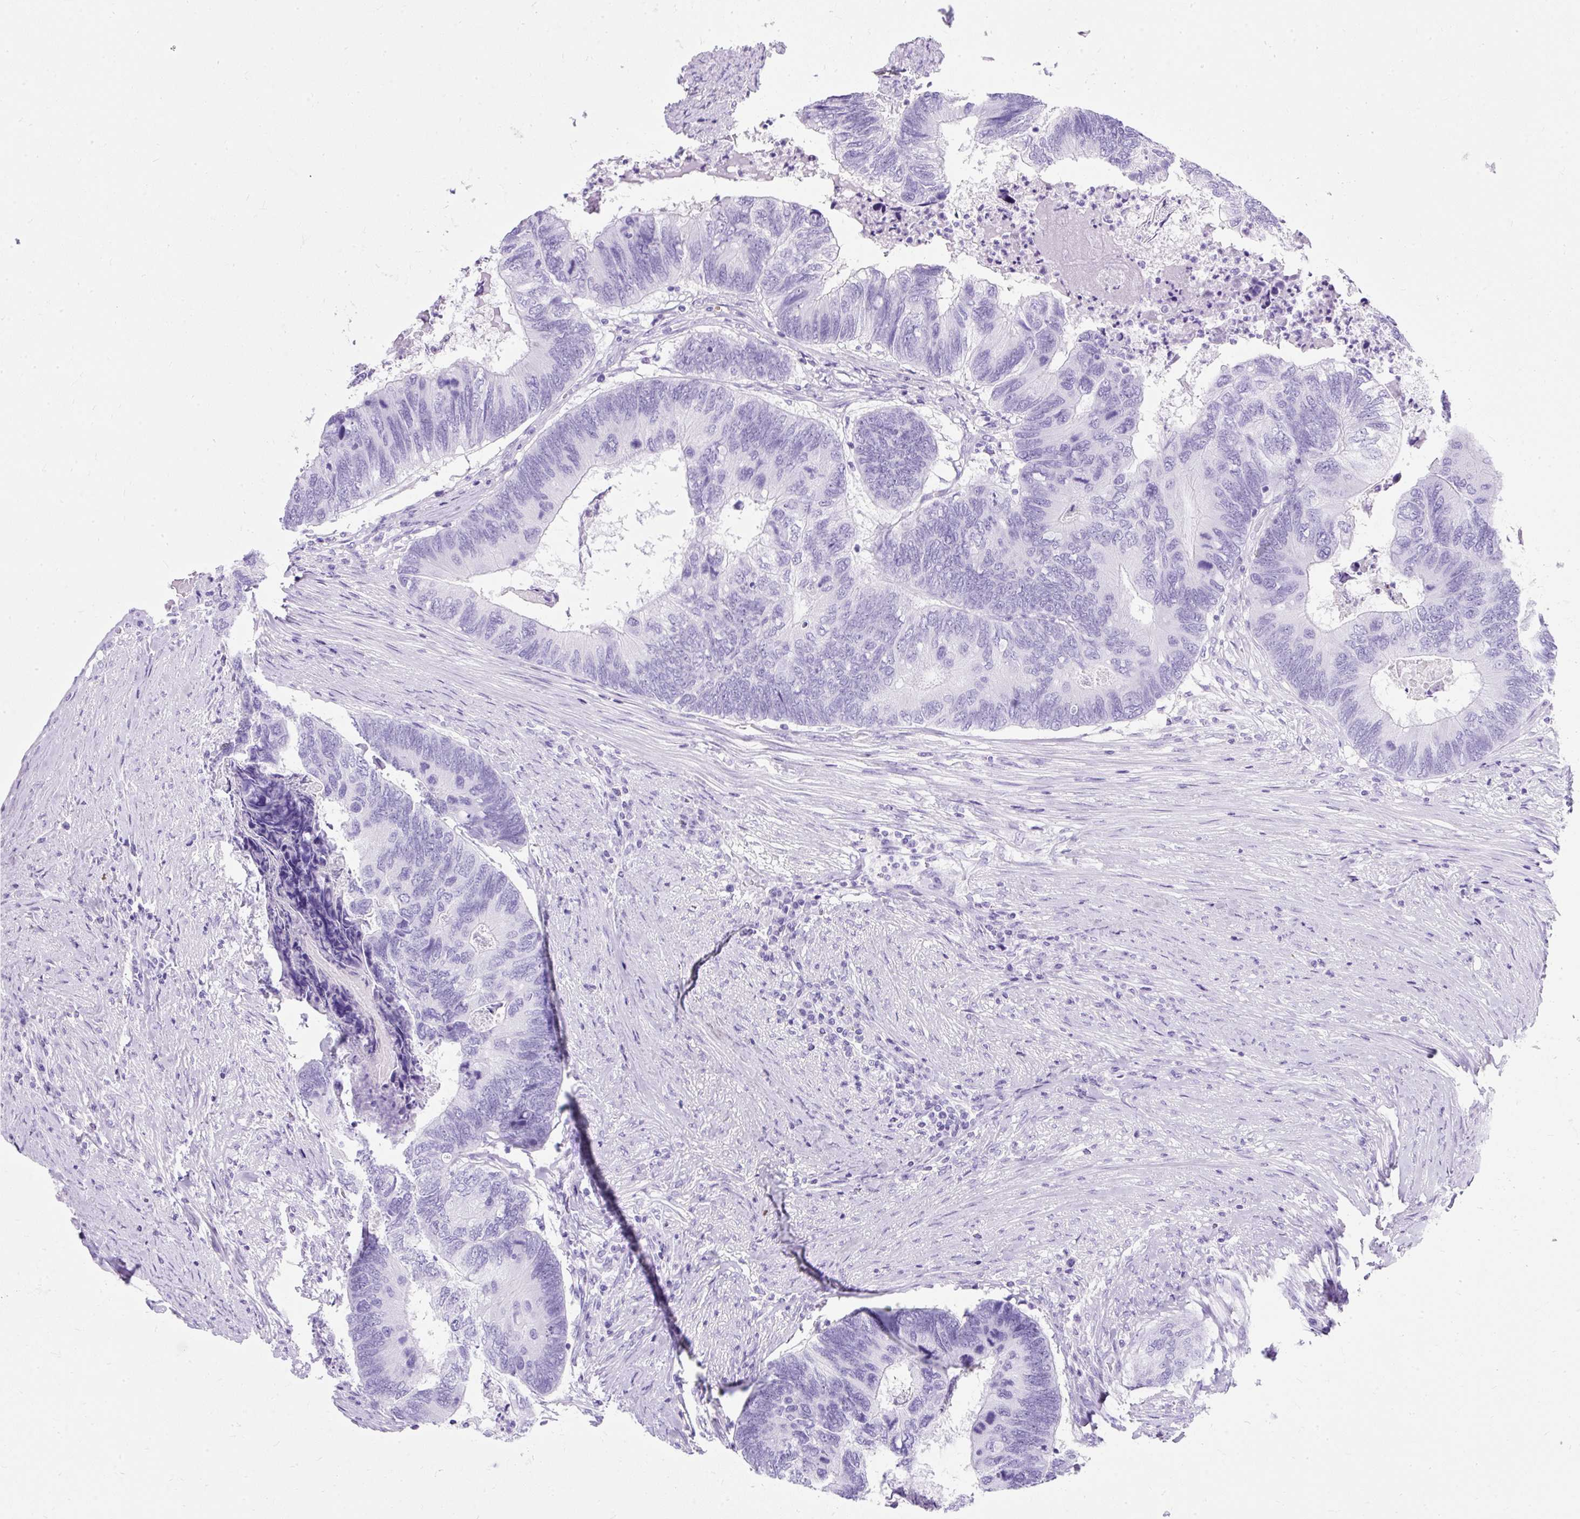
{"staining": {"intensity": "negative", "quantity": "none", "location": "none"}, "tissue": "colorectal cancer", "cell_type": "Tumor cells", "image_type": "cancer", "snomed": [{"axis": "morphology", "description": "Adenocarcinoma, NOS"}, {"axis": "topography", "description": "Colon"}], "caption": "The histopathology image exhibits no significant positivity in tumor cells of colorectal cancer. Brightfield microscopy of immunohistochemistry stained with DAB (brown) and hematoxylin (blue), captured at high magnification.", "gene": "PVALB", "patient": {"sex": "female", "age": 67}}